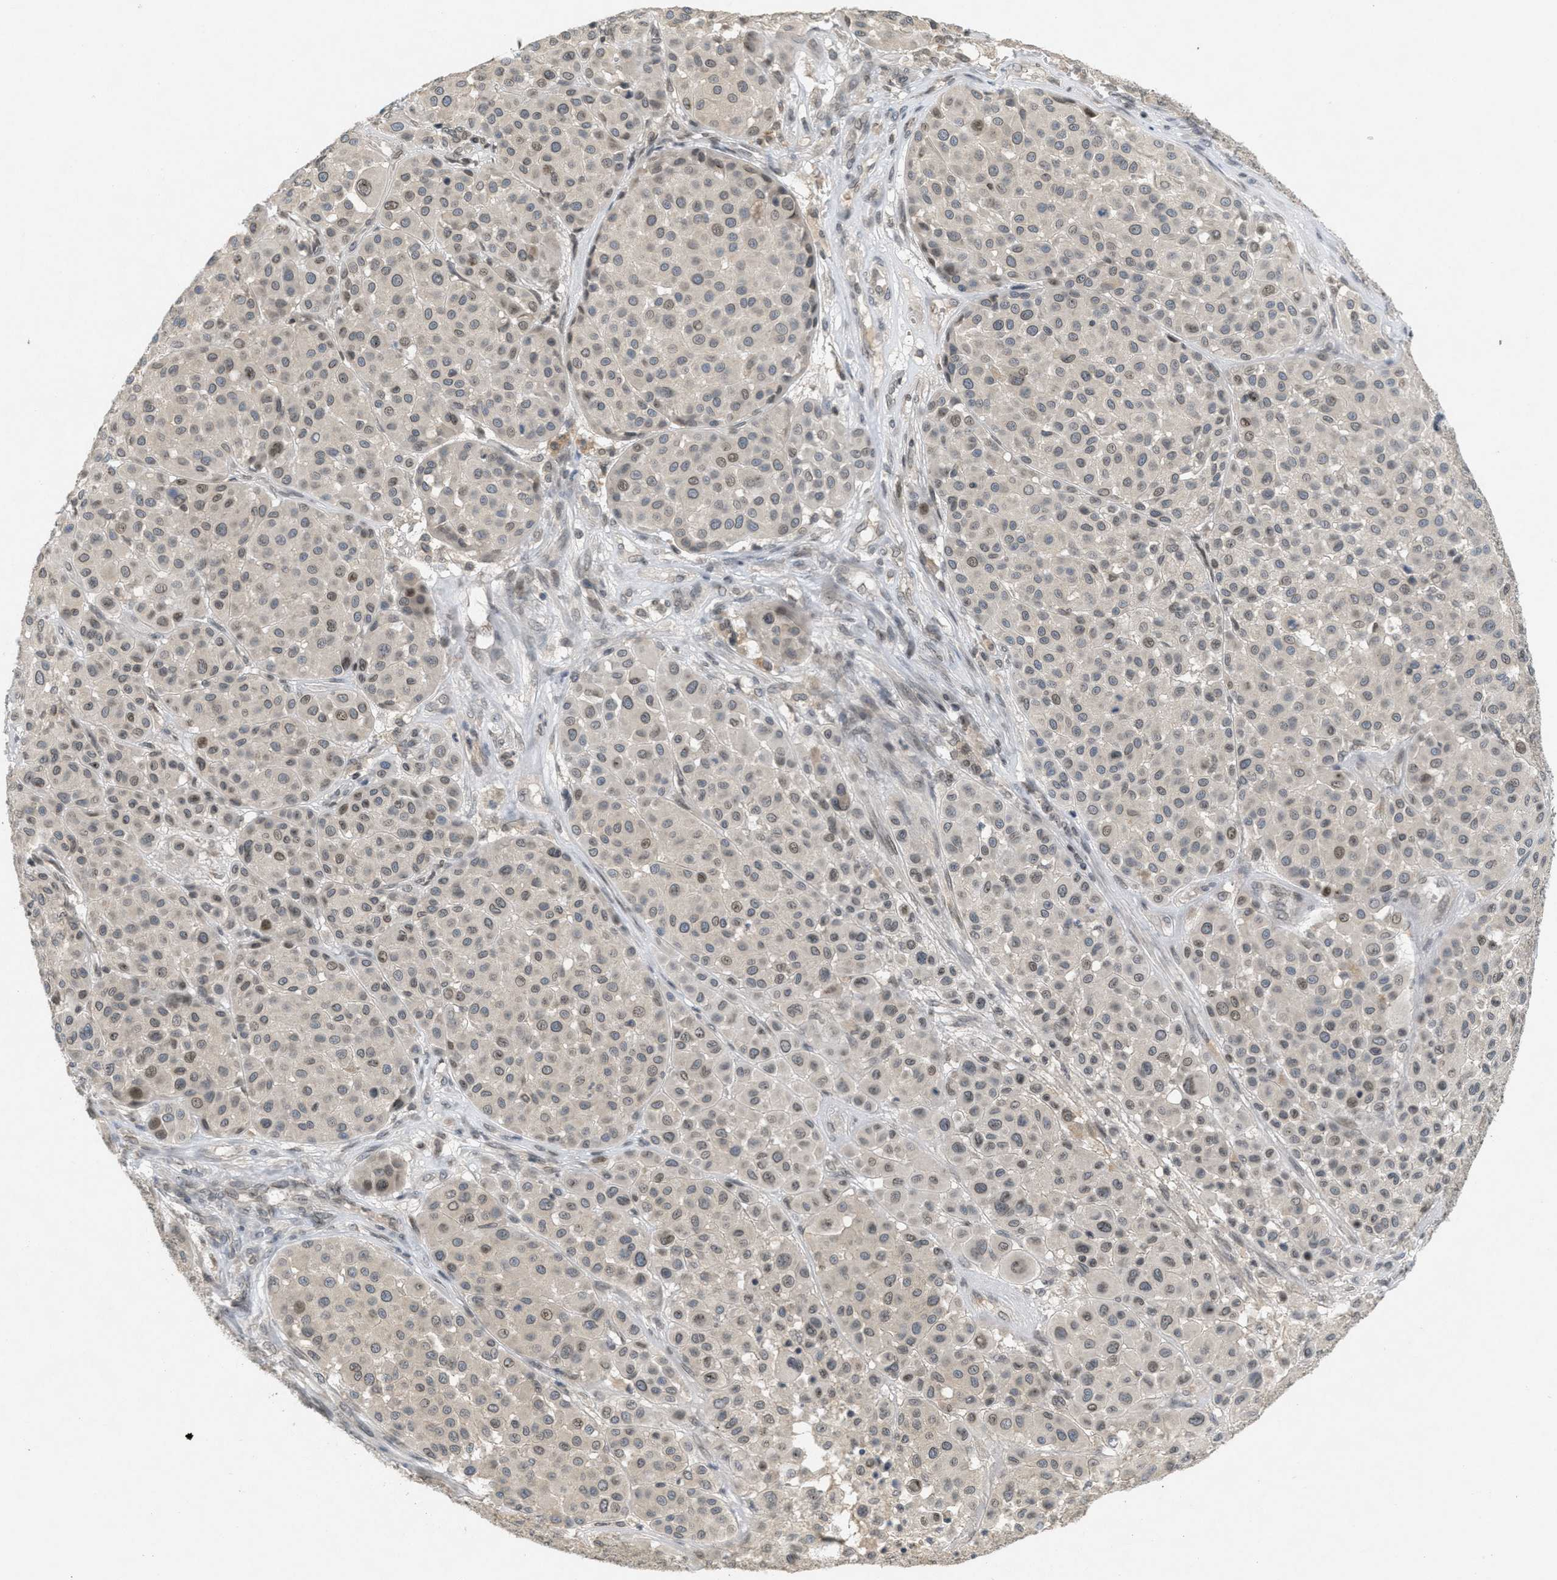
{"staining": {"intensity": "moderate", "quantity": "<25%", "location": "nuclear"}, "tissue": "melanoma", "cell_type": "Tumor cells", "image_type": "cancer", "snomed": [{"axis": "morphology", "description": "Malignant melanoma, Metastatic site"}, {"axis": "topography", "description": "Soft tissue"}], "caption": "A low amount of moderate nuclear staining is appreciated in about <25% of tumor cells in malignant melanoma (metastatic site) tissue. The staining is performed using DAB (3,3'-diaminobenzidine) brown chromogen to label protein expression. The nuclei are counter-stained blue using hematoxylin.", "gene": "ABHD6", "patient": {"sex": "male", "age": 41}}